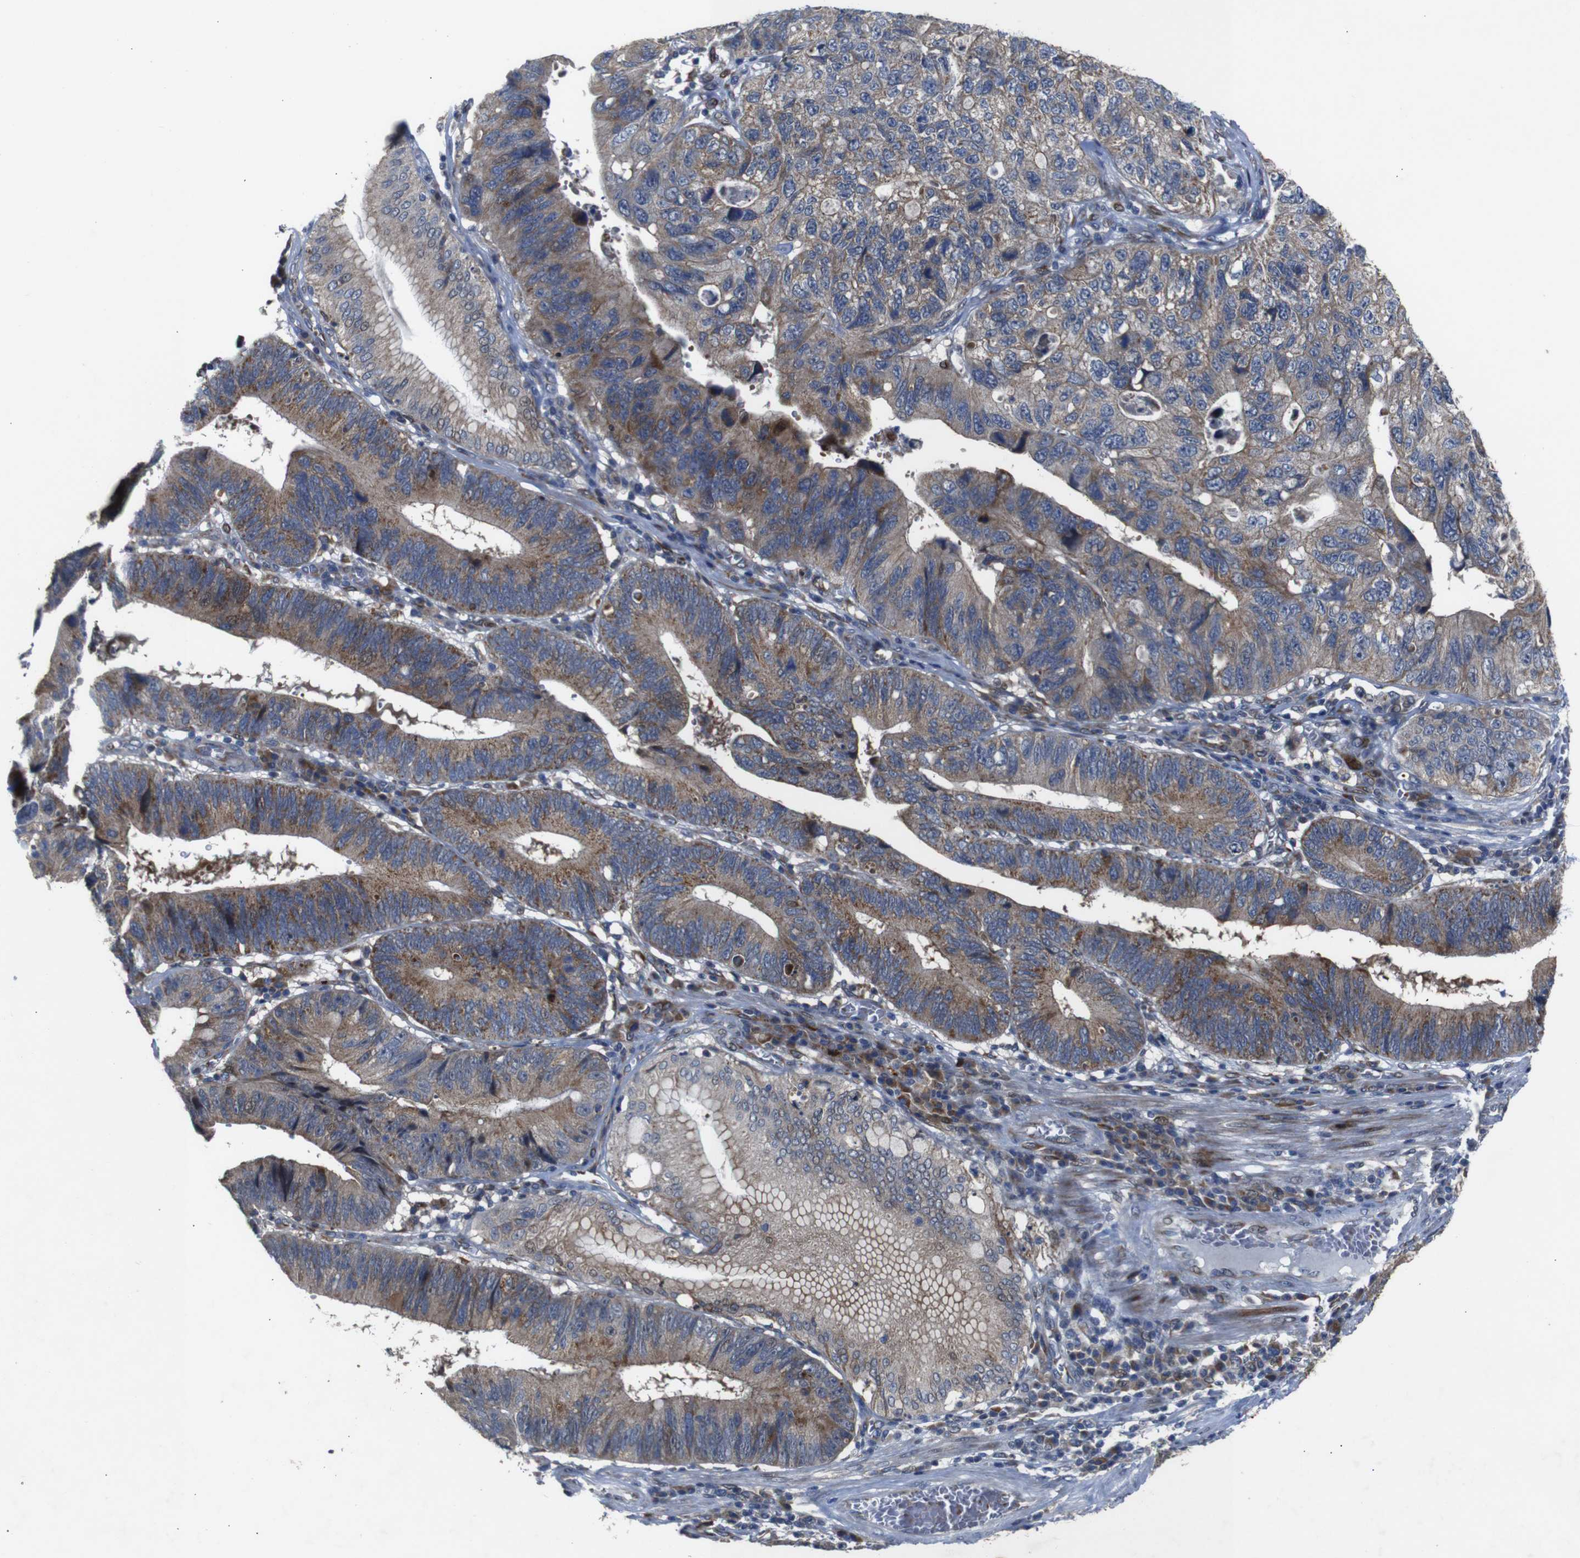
{"staining": {"intensity": "moderate", "quantity": "25%-75%", "location": "cytoplasmic/membranous"}, "tissue": "stomach cancer", "cell_type": "Tumor cells", "image_type": "cancer", "snomed": [{"axis": "morphology", "description": "Adenocarcinoma, NOS"}, {"axis": "topography", "description": "Stomach"}], "caption": "Human stomach cancer (adenocarcinoma) stained for a protein (brown) displays moderate cytoplasmic/membranous positive staining in approximately 25%-75% of tumor cells.", "gene": "CHST10", "patient": {"sex": "male", "age": 59}}